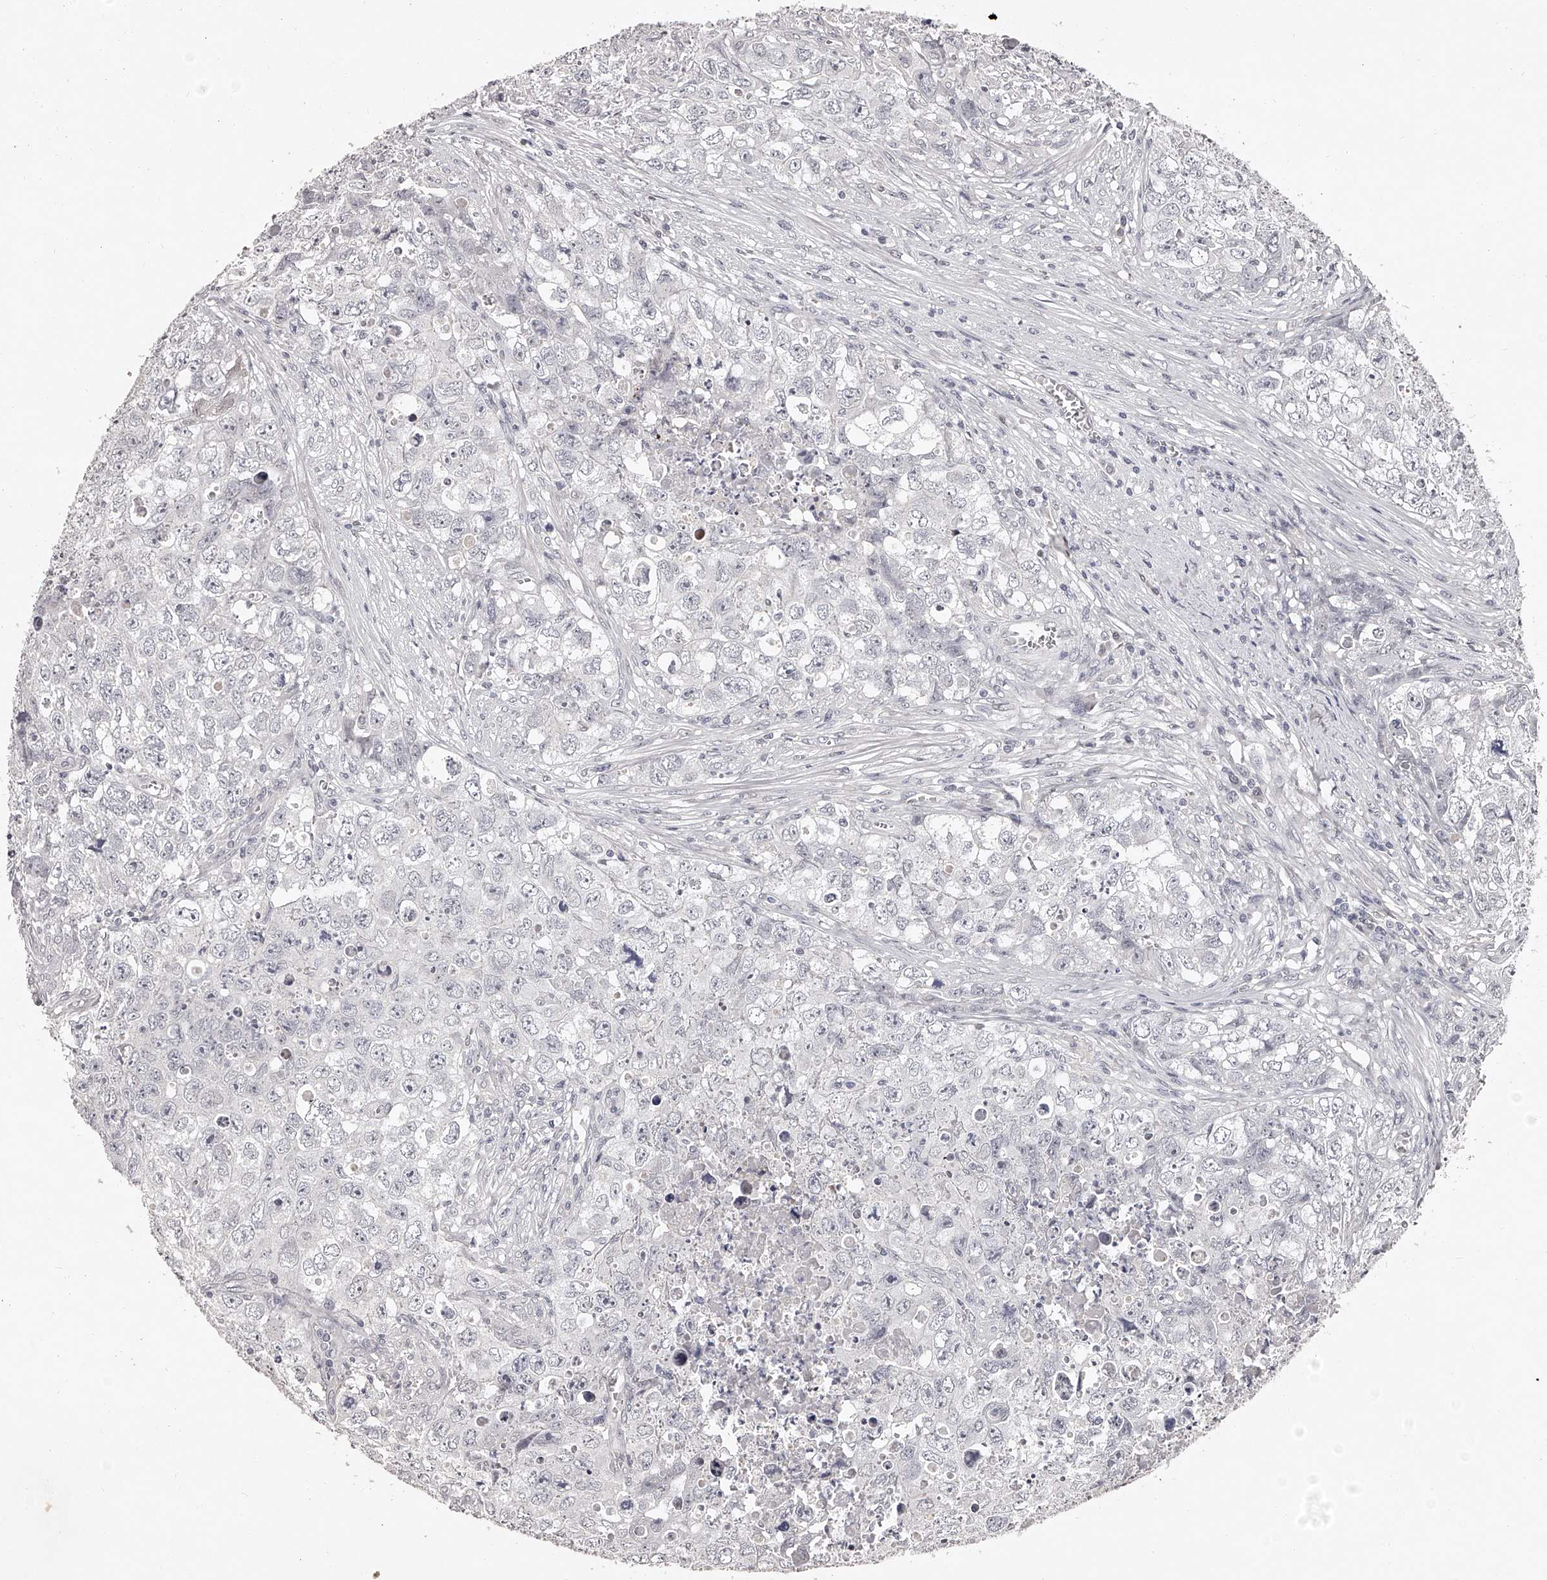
{"staining": {"intensity": "negative", "quantity": "none", "location": "none"}, "tissue": "testis cancer", "cell_type": "Tumor cells", "image_type": "cancer", "snomed": [{"axis": "morphology", "description": "Seminoma, NOS"}, {"axis": "morphology", "description": "Carcinoma, Embryonal, NOS"}, {"axis": "topography", "description": "Testis"}], "caption": "High power microscopy micrograph of an immunohistochemistry (IHC) image of testis cancer (embryonal carcinoma), revealing no significant expression in tumor cells.", "gene": "NT5DC1", "patient": {"sex": "male", "age": 43}}